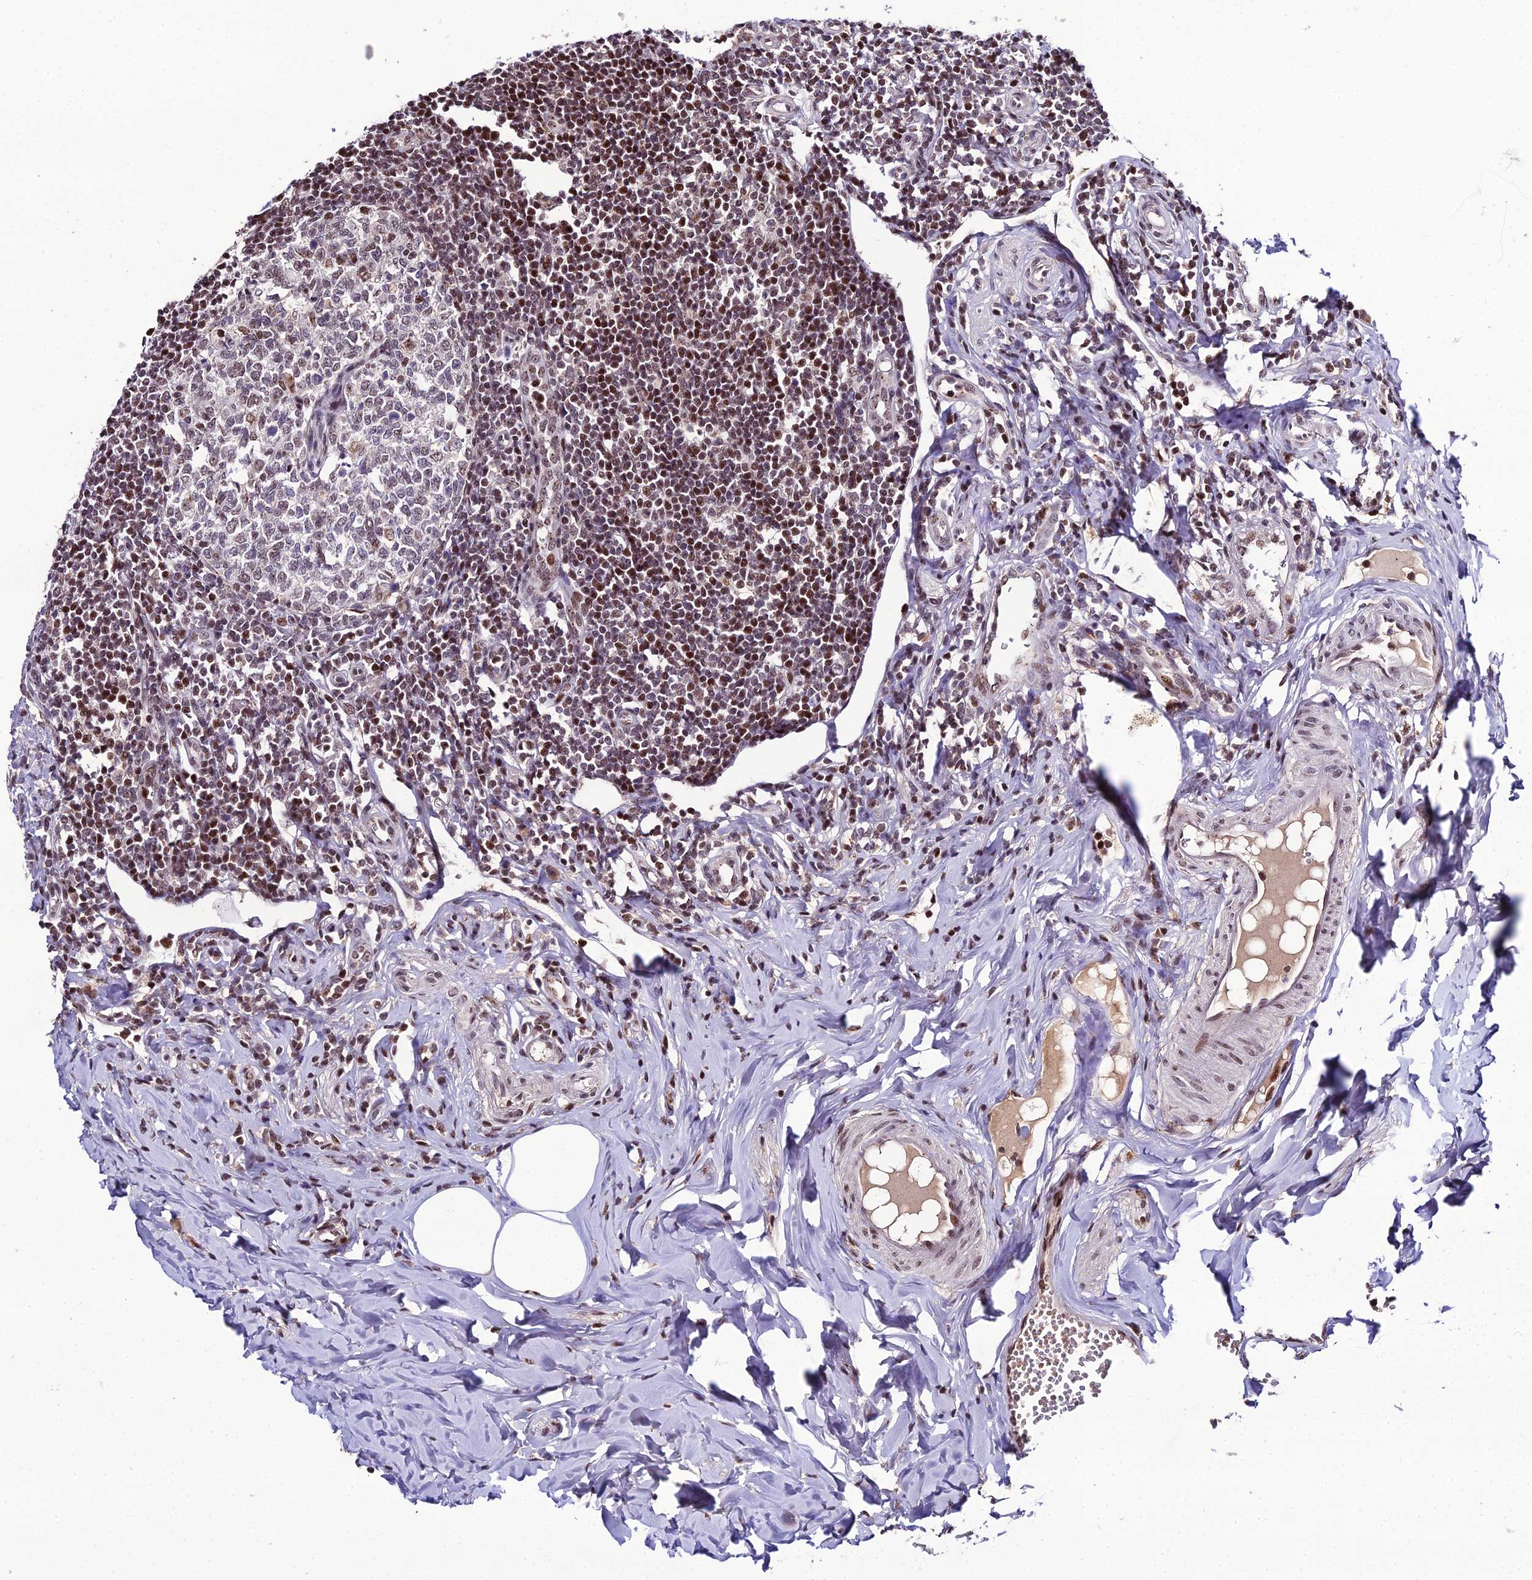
{"staining": {"intensity": "moderate", "quantity": ">75%", "location": "cytoplasmic/membranous,nuclear"}, "tissue": "appendix", "cell_type": "Glandular cells", "image_type": "normal", "snomed": [{"axis": "morphology", "description": "Normal tissue, NOS"}, {"axis": "topography", "description": "Appendix"}], "caption": "Moderate cytoplasmic/membranous,nuclear protein expression is appreciated in approximately >75% of glandular cells in appendix. The protein is stained brown, and the nuclei are stained in blue (DAB IHC with brightfield microscopy, high magnification).", "gene": "ARL2", "patient": {"sex": "female", "age": 33}}